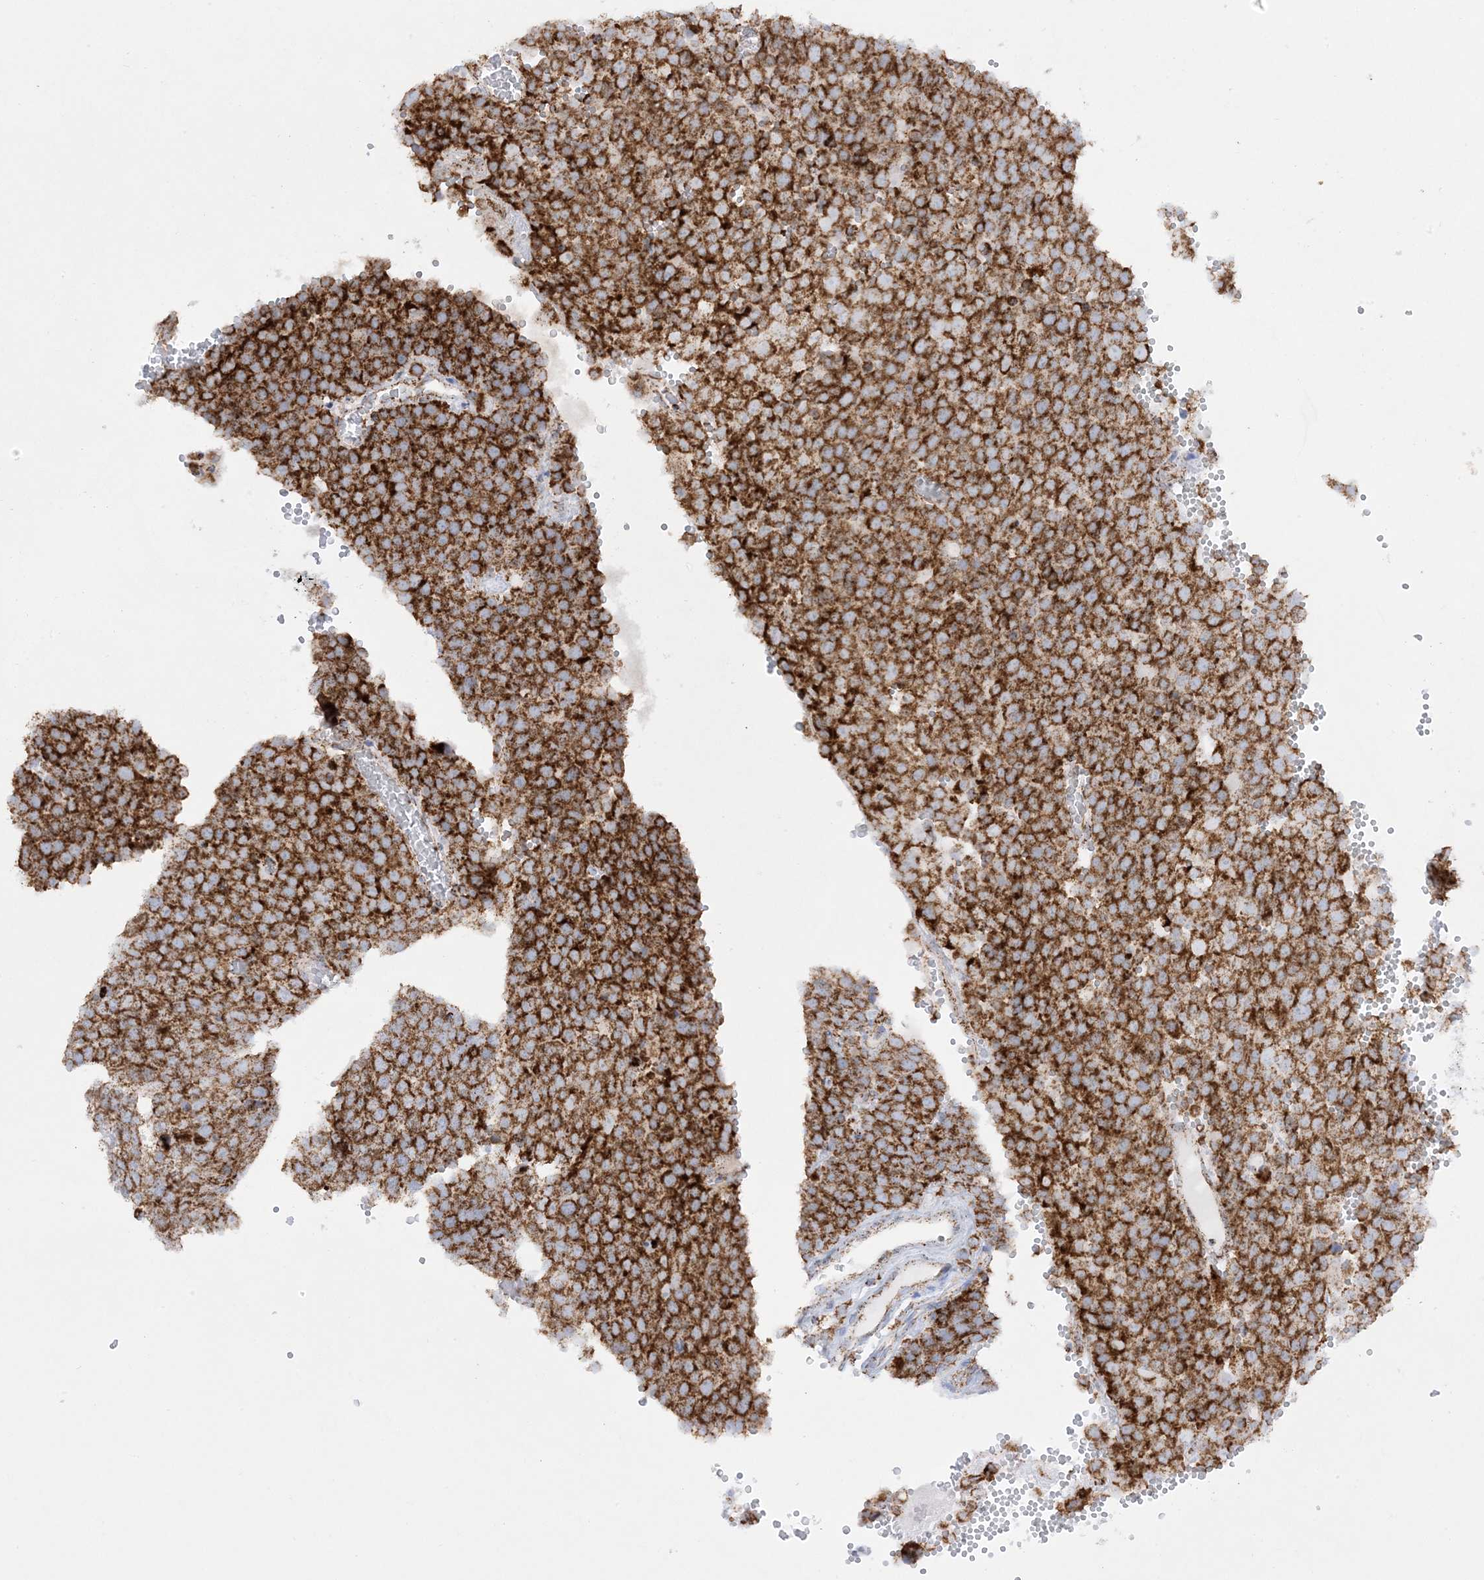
{"staining": {"intensity": "strong", "quantity": ">75%", "location": "cytoplasmic/membranous"}, "tissue": "testis cancer", "cell_type": "Tumor cells", "image_type": "cancer", "snomed": [{"axis": "morphology", "description": "Seminoma, NOS"}, {"axis": "topography", "description": "Testis"}], "caption": "A brown stain labels strong cytoplasmic/membranous staining of a protein in testis seminoma tumor cells. Using DAB (3,3'-diaminobenzidine) (brown) and hematoxylin (blue) stains, captured at high magnification using brightfield microscopy.", "gene": "MRPS36", "patient": {"sex": "male", "age": 71}}